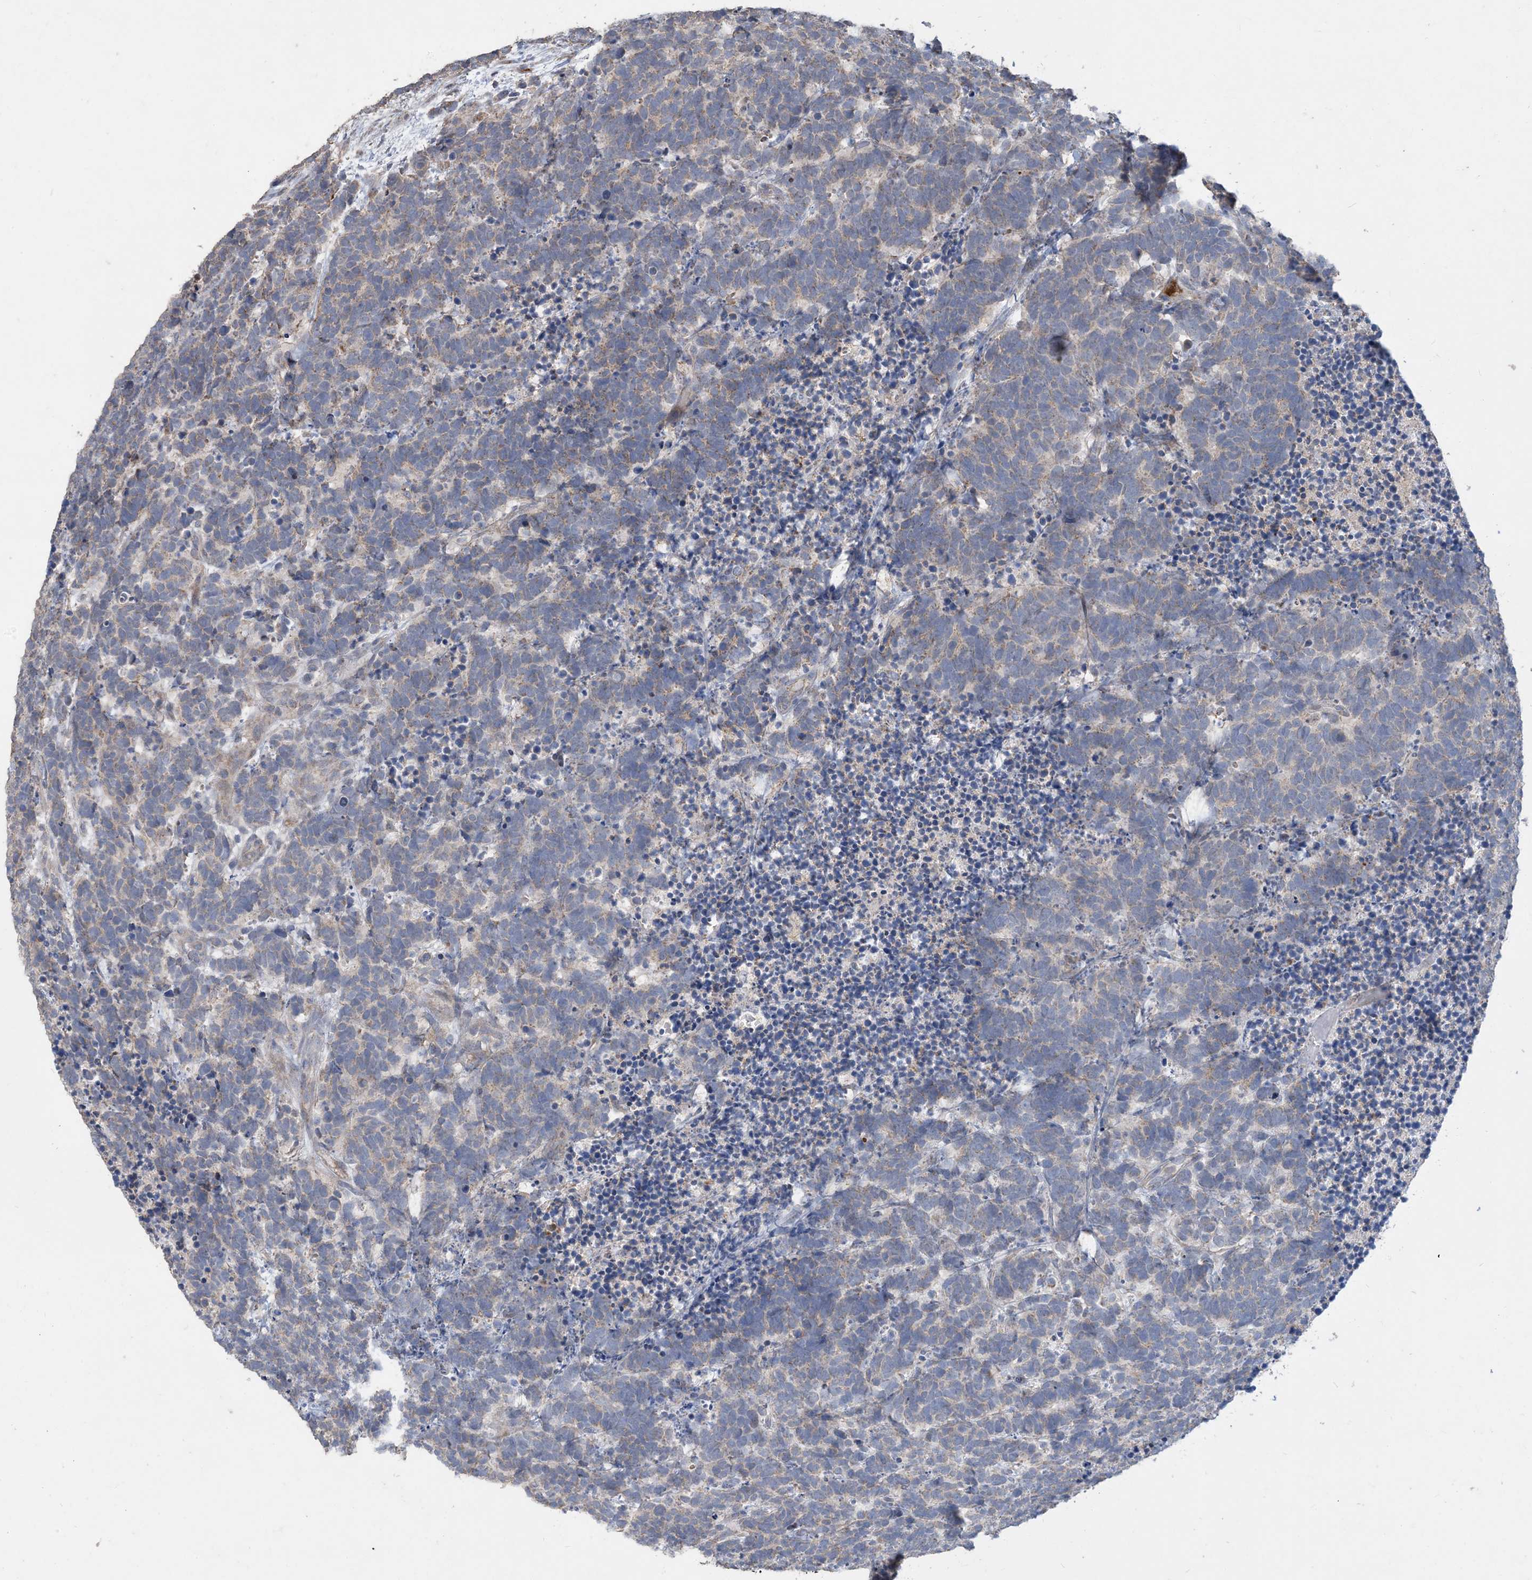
{"staining": {"intensity": "weak", "quantity": "<25%", "location": "cytoplasmic/membranous"}, "tissue": "carcinoid", "cell_type": "Tumor cells", "image_type": "cancer", "snomed": [{"axis": "morphology", "description": "Carcinoma, NOS"}, {"axis": "morphology", "description": "Carcinoid, malignant, NOS"}, {"axis": "topography", "description": "Urinary bladder"}], "caption": "Carcinoid was stained to show a protein in brown. There is no significant positivity in tumor cells. (Brightfield microscopy of DAB immunohistochemistry at high magnification).", "gene": "ECHDC1", "patient": {"sex": "male", "age": 57}}